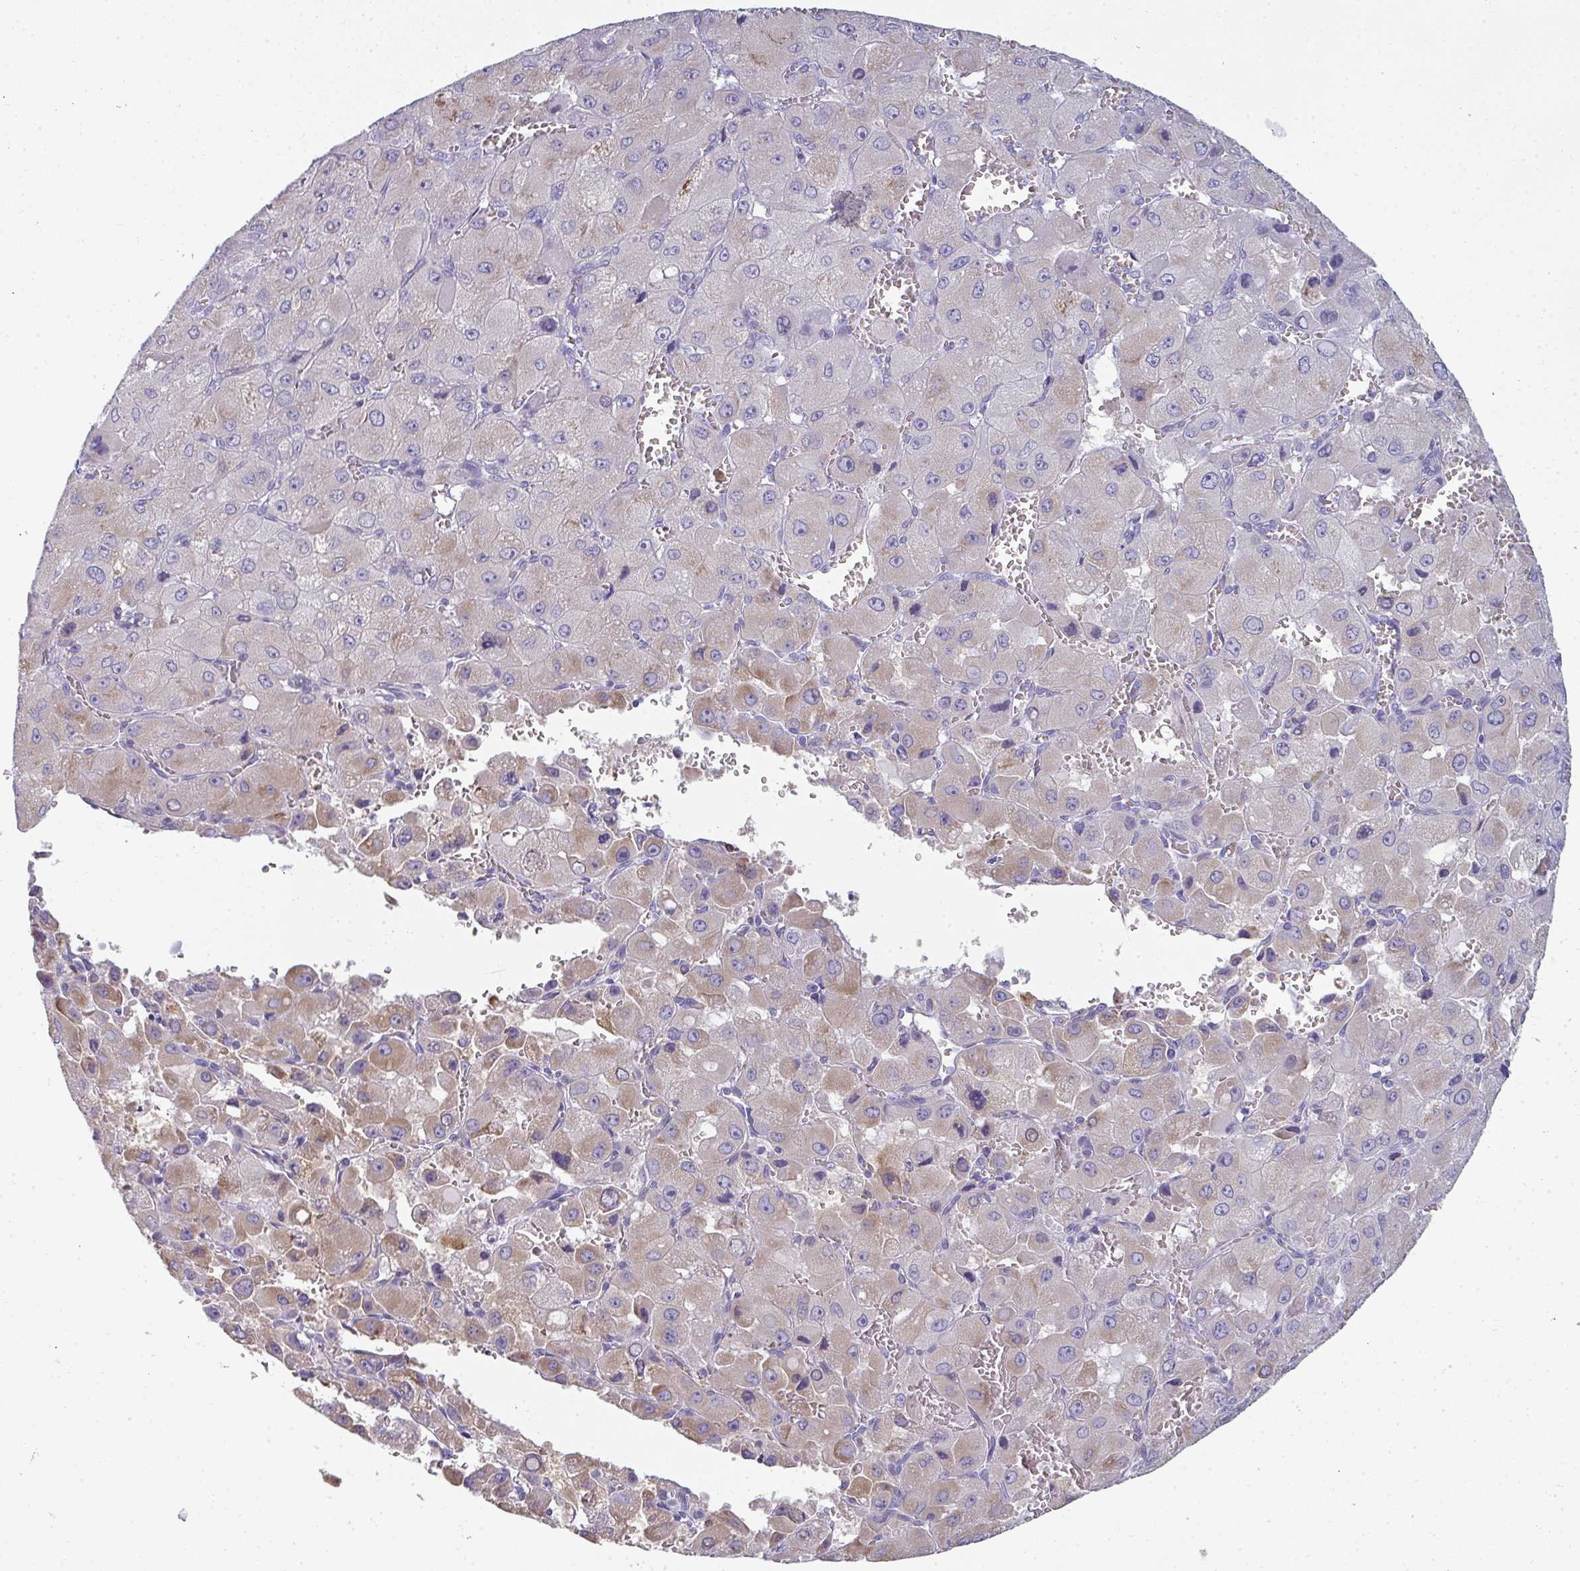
{"staining": {"intensity": "moderate", "quantity": "25%-75%", "location": "cytoplasmic/membranous"}, "tissue": "liver cancer", "cell_type": "Tumor cells", "image_type": "cancer", "snomed": [{"axis": "morphology", "description": "Carcinoma, Hepatocellular, NOS"}, {"axis": "topography", "description": "Liver"}], "caption": "Hepatocellular carcinoma (liver) stained with a brown dye demonstrates moderate cytoplasmic/membranous positive staining in about 25%-75% of tumor cells.", "gene": "SHROOM1", "patient": {"sex": "male", "age": 27}}